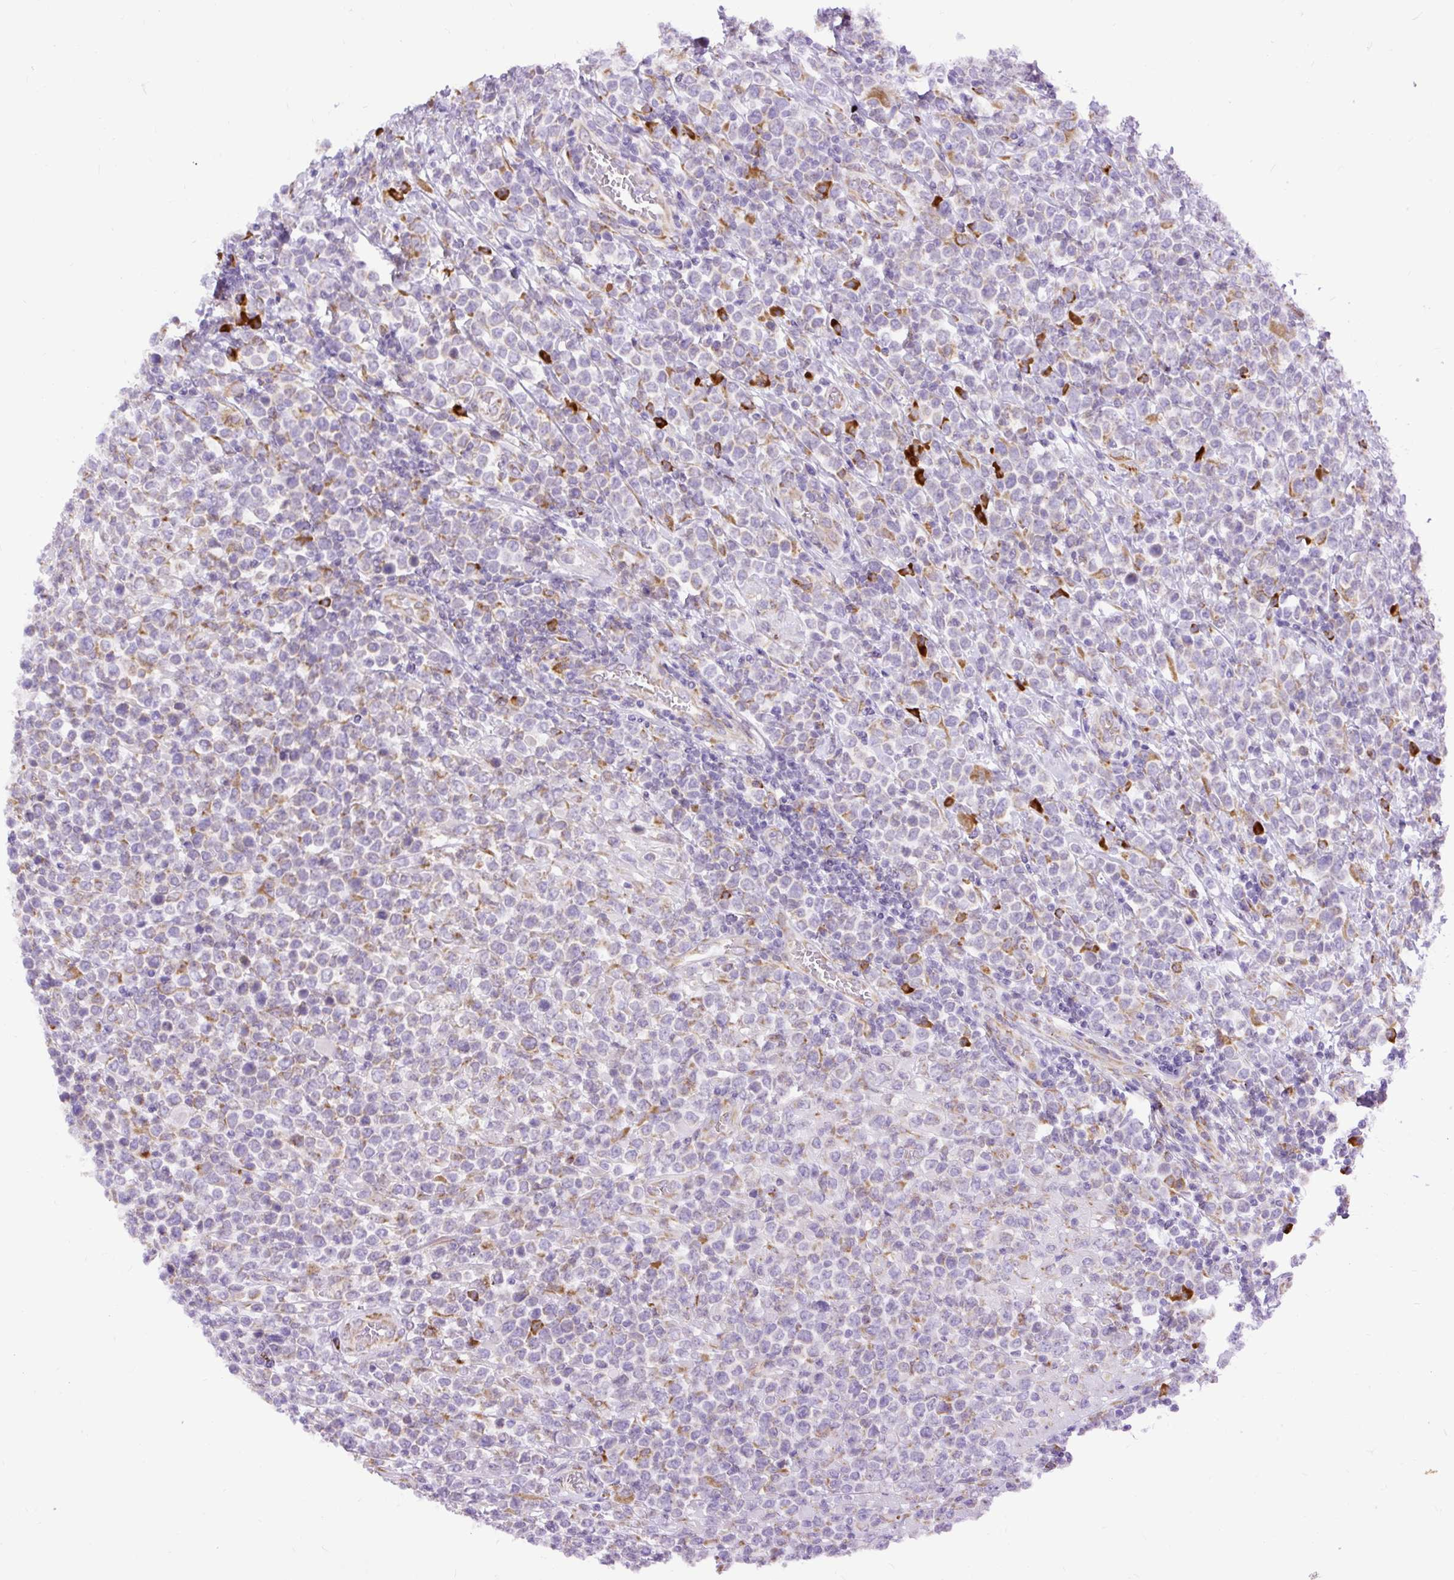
{"staining": {"intensity": "weak", "quantity": "25%-75%", "location": "cytoplasmic/membranous"}, "tissue": "lymphoma", "cell_type": "Tumor cells", "image_type": "cancer", "snomed": [{"axis": "morphology", "description": "Malignant lymphoma, non-Hodgkin's type, High grade"}, {"axis": "topography", "description": "Soft tissue"}], "caption": "A low amount of weak cytoplasmic/membranous staining is seen in approximately 25%-75% of tumor cells in lymphoma tissue.", "gene": "DDOST", "patient": {"sex": "female", "age": 56}}